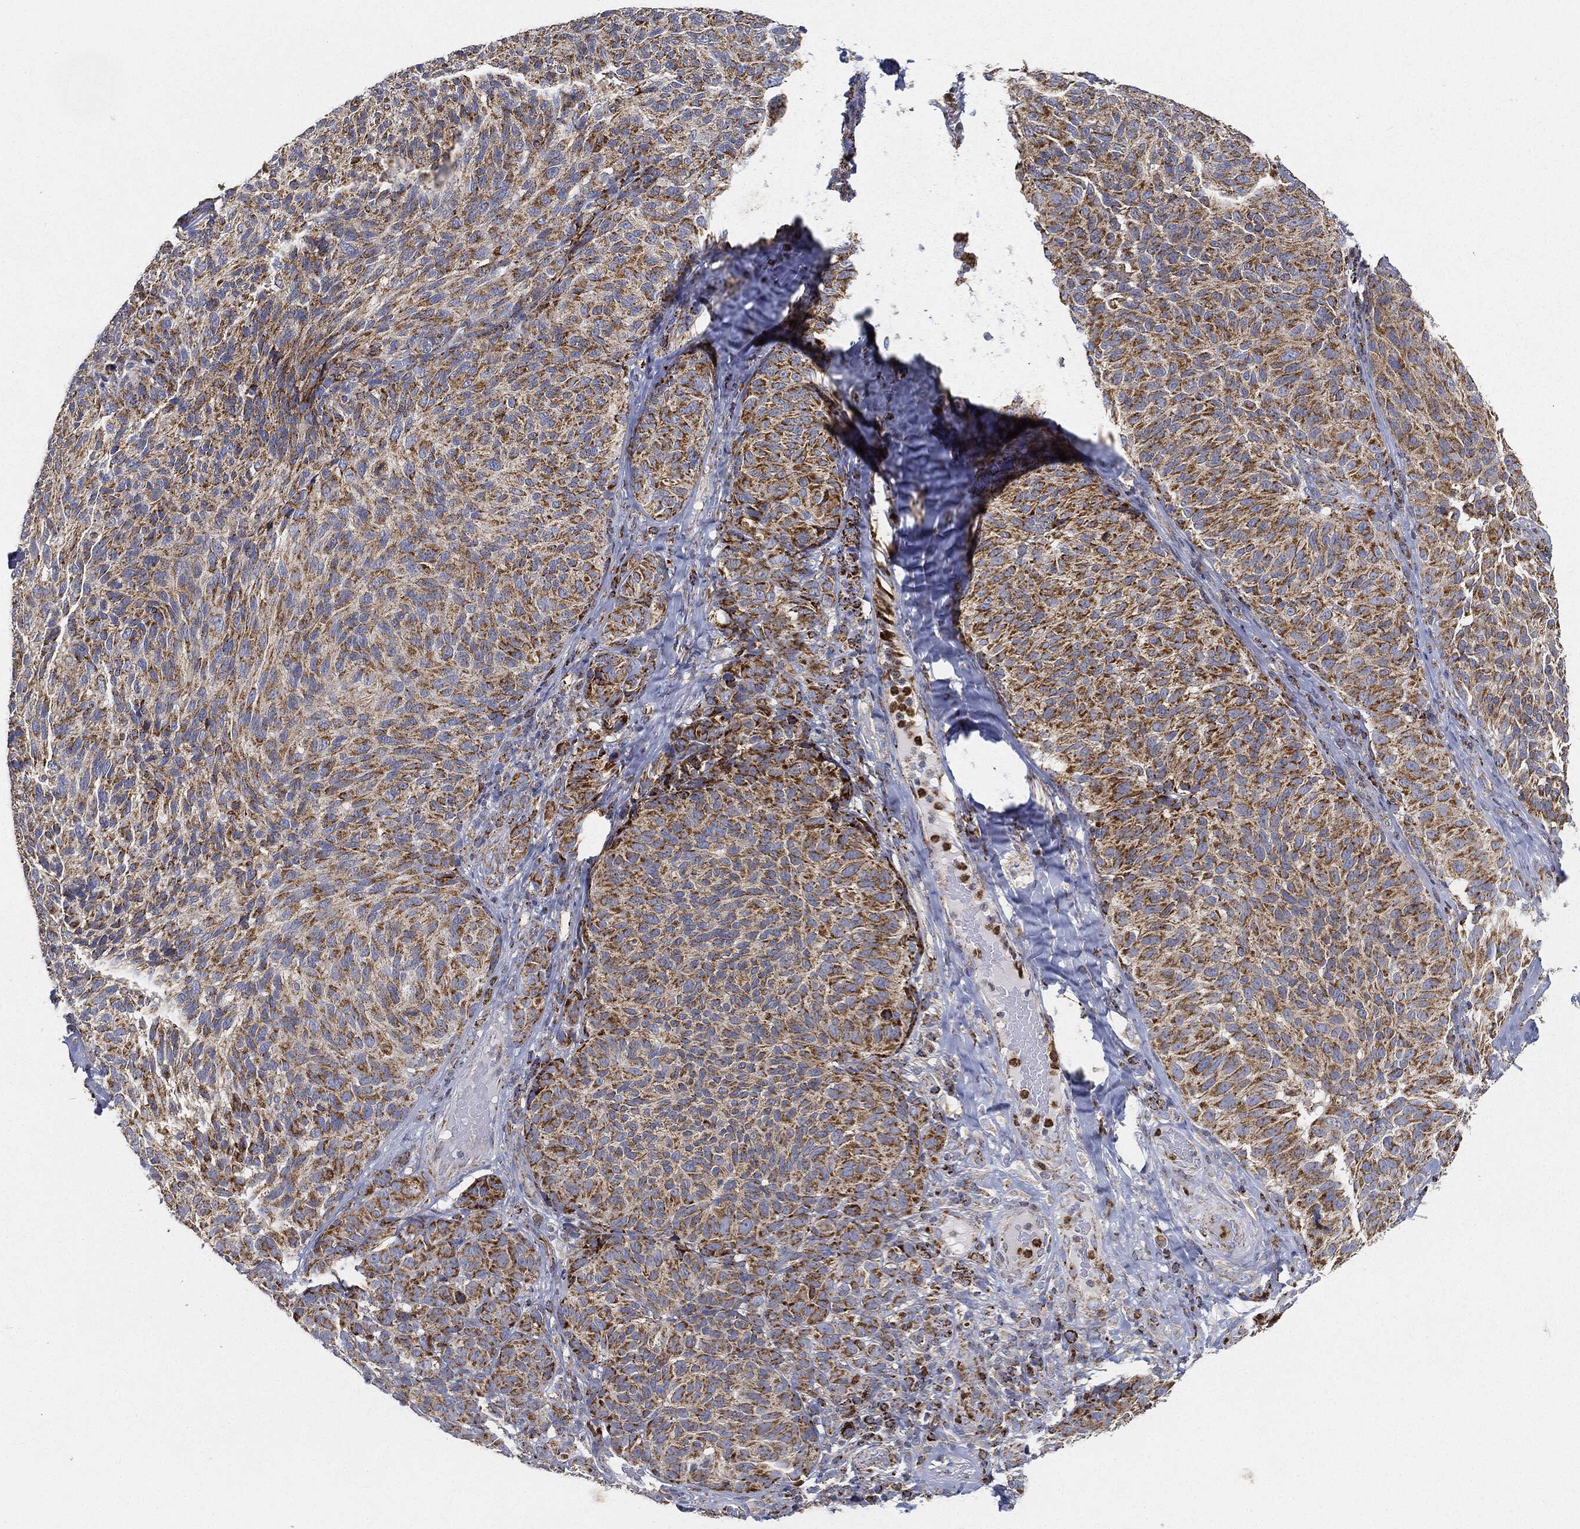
{"staining": {"intensity": "strong", "quantity": ">75%", "location": "cytoplasmic/membranous"}, "tissue": "melanoma", "cell_type": "Tumor cells", "image_type": "cancer", "snomed": [{"axis": "morphology", "description": "Malignant melanoma, NOS"}, {"axis": "topography", "description": "Skin"}], "caption": "This micrograph exhibits immunohistochemistry staining of malignant melanoma, with high strong cytoplasmic/membranous staining in about >75% of tumor cells.", "gene": "CAPN15", "patient": {"sex": "female", "age": 73}}